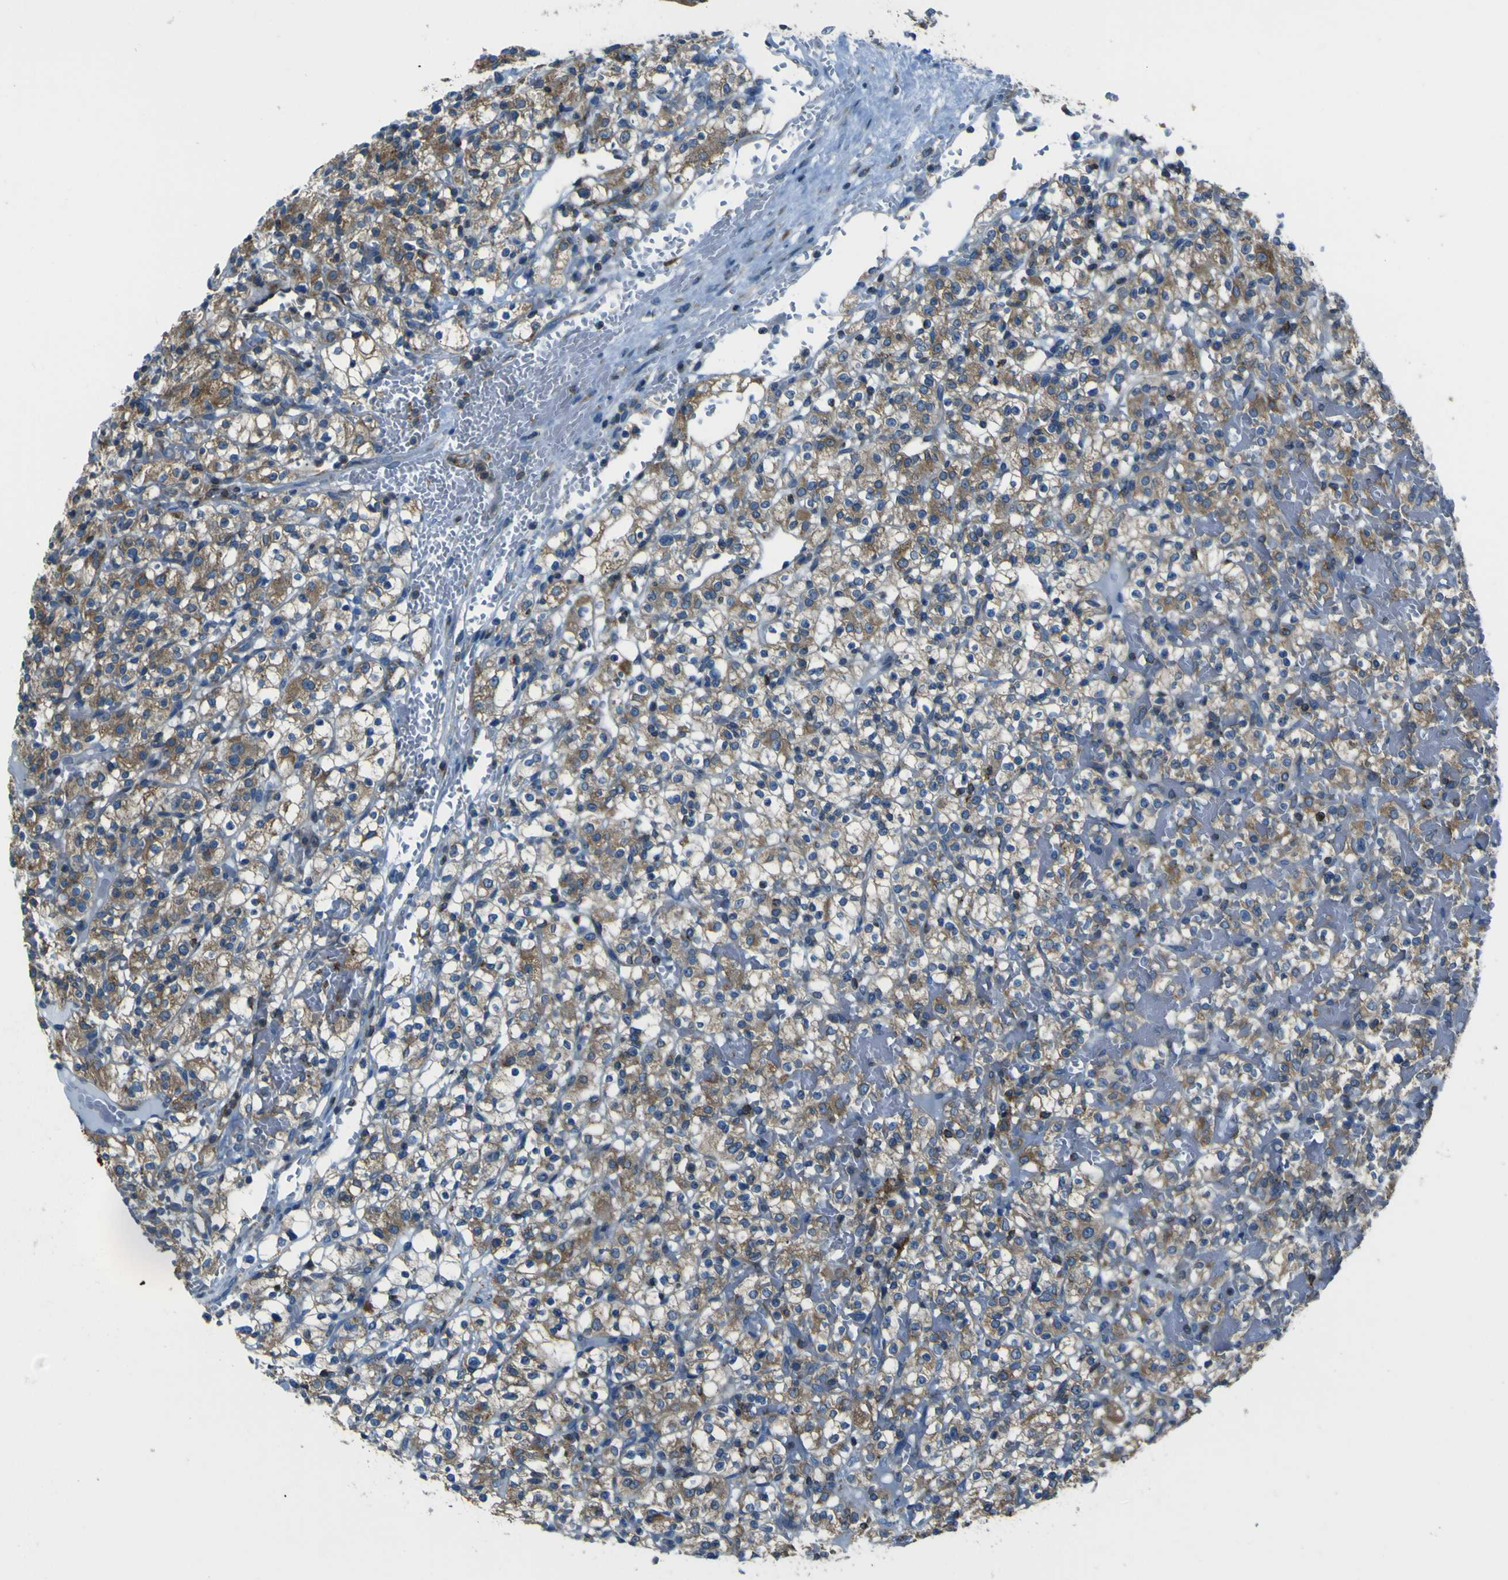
{"staining": {"intensity": "moderate", "quantity": ">75%", "location": "cytoplasmic/membranous"}, "tissue": "renal cancer", "cell_type": "Tumor cells", "image_type": "cancer", "snomed": [{"axis": "morphology", "description": "Normal tissue, NOS"}, {"axis": "morphology", "description": "Adenocarcinoma, NOS"}, {"axis": "topography", "description": "Kidney"}], "caption": "Protein expression analysis of renal adenocarcinoma shows moderate cytoplasmic/membranous positivity in approximately >75% of tumor cells.", "gene": "STIM1", "patient": {"sex": "female", "age": 72}}